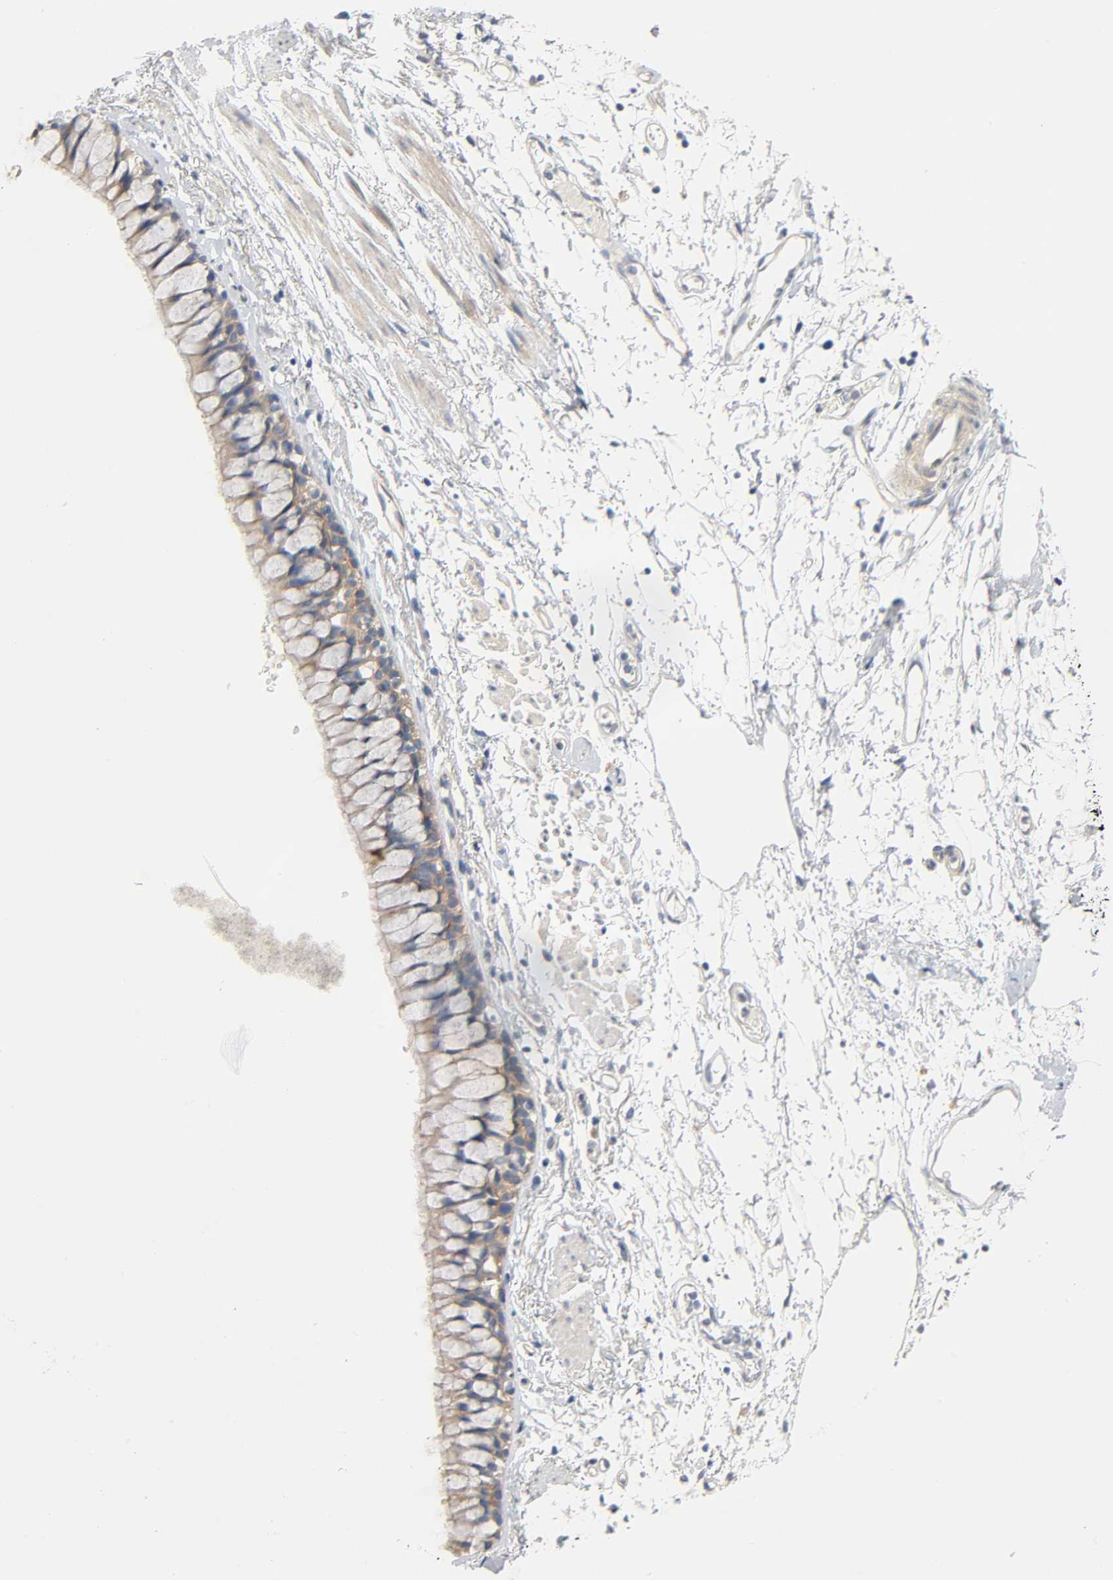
{"staining": {"intensity": "moderate", "quantity": ">75%", "location": "cytoplasmic/membranous"}, "tissue": "bronchus", "cell_type": "Respiratory epithelial cells", "image_type": "normal", "snomed": [{"axis": "morphology", "description": "Normal tissue, NOS"}, {"axis": "topography", "description": "Bronchus"}], "caption": "Moderate cytoplasmic/membranous staining is seen in approximately >75% of respiratory epithelial cells in benign bronchus.", "gene": "ARPC1A", "patient": {"sex": "female", "age": 73}}